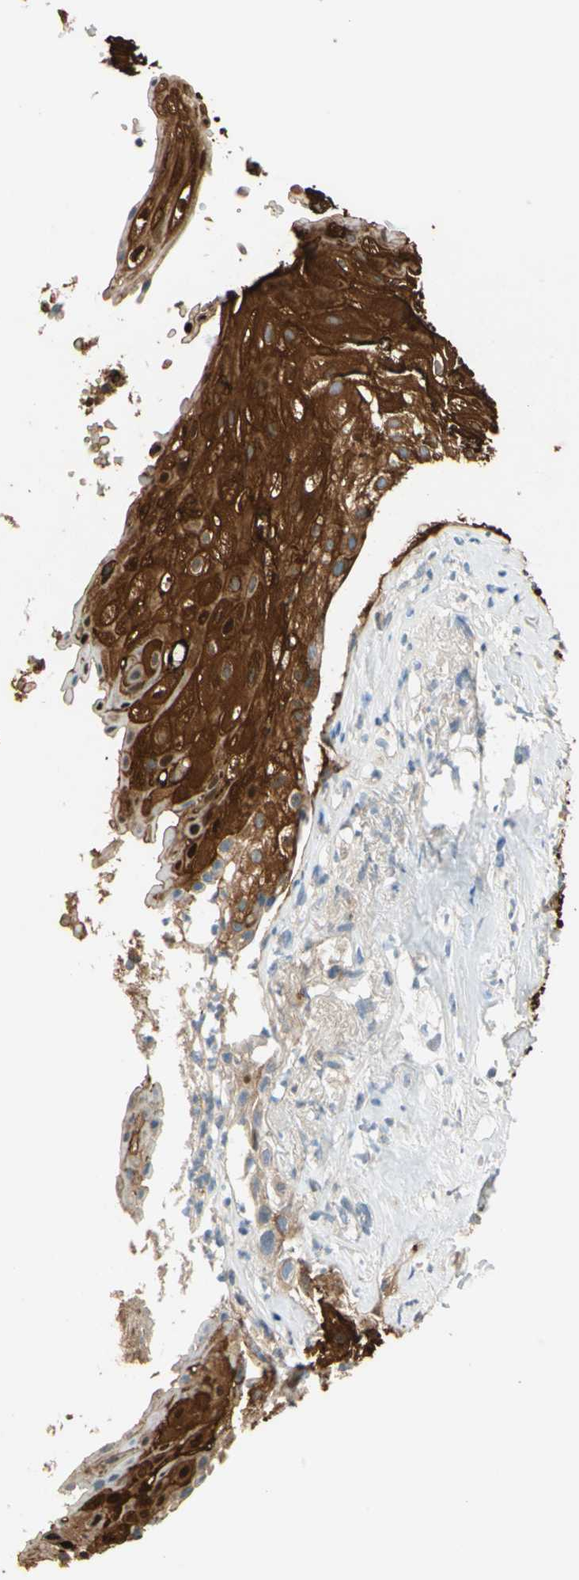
{"staining": {"intensity": "strong", "quantity": ">75%", "location": "cytoplasmic/membranous"}, "tissue": "skin cancer", "cell_type": "Tumor cells", "image_type": "cancer", "snomed": [{"axis": "morphology", "description": "Squamous cell carcinoma, NOS"}, {"axis": "topography", "description": "Skin"}], "caption": "Immunohistochemistry of human skin cancer shows high levels of strong cytoplasmic/membranous expression in about >75% of tumor cells.", "gene": "STK40", "patient": {"sex": "male", "age": 65}}